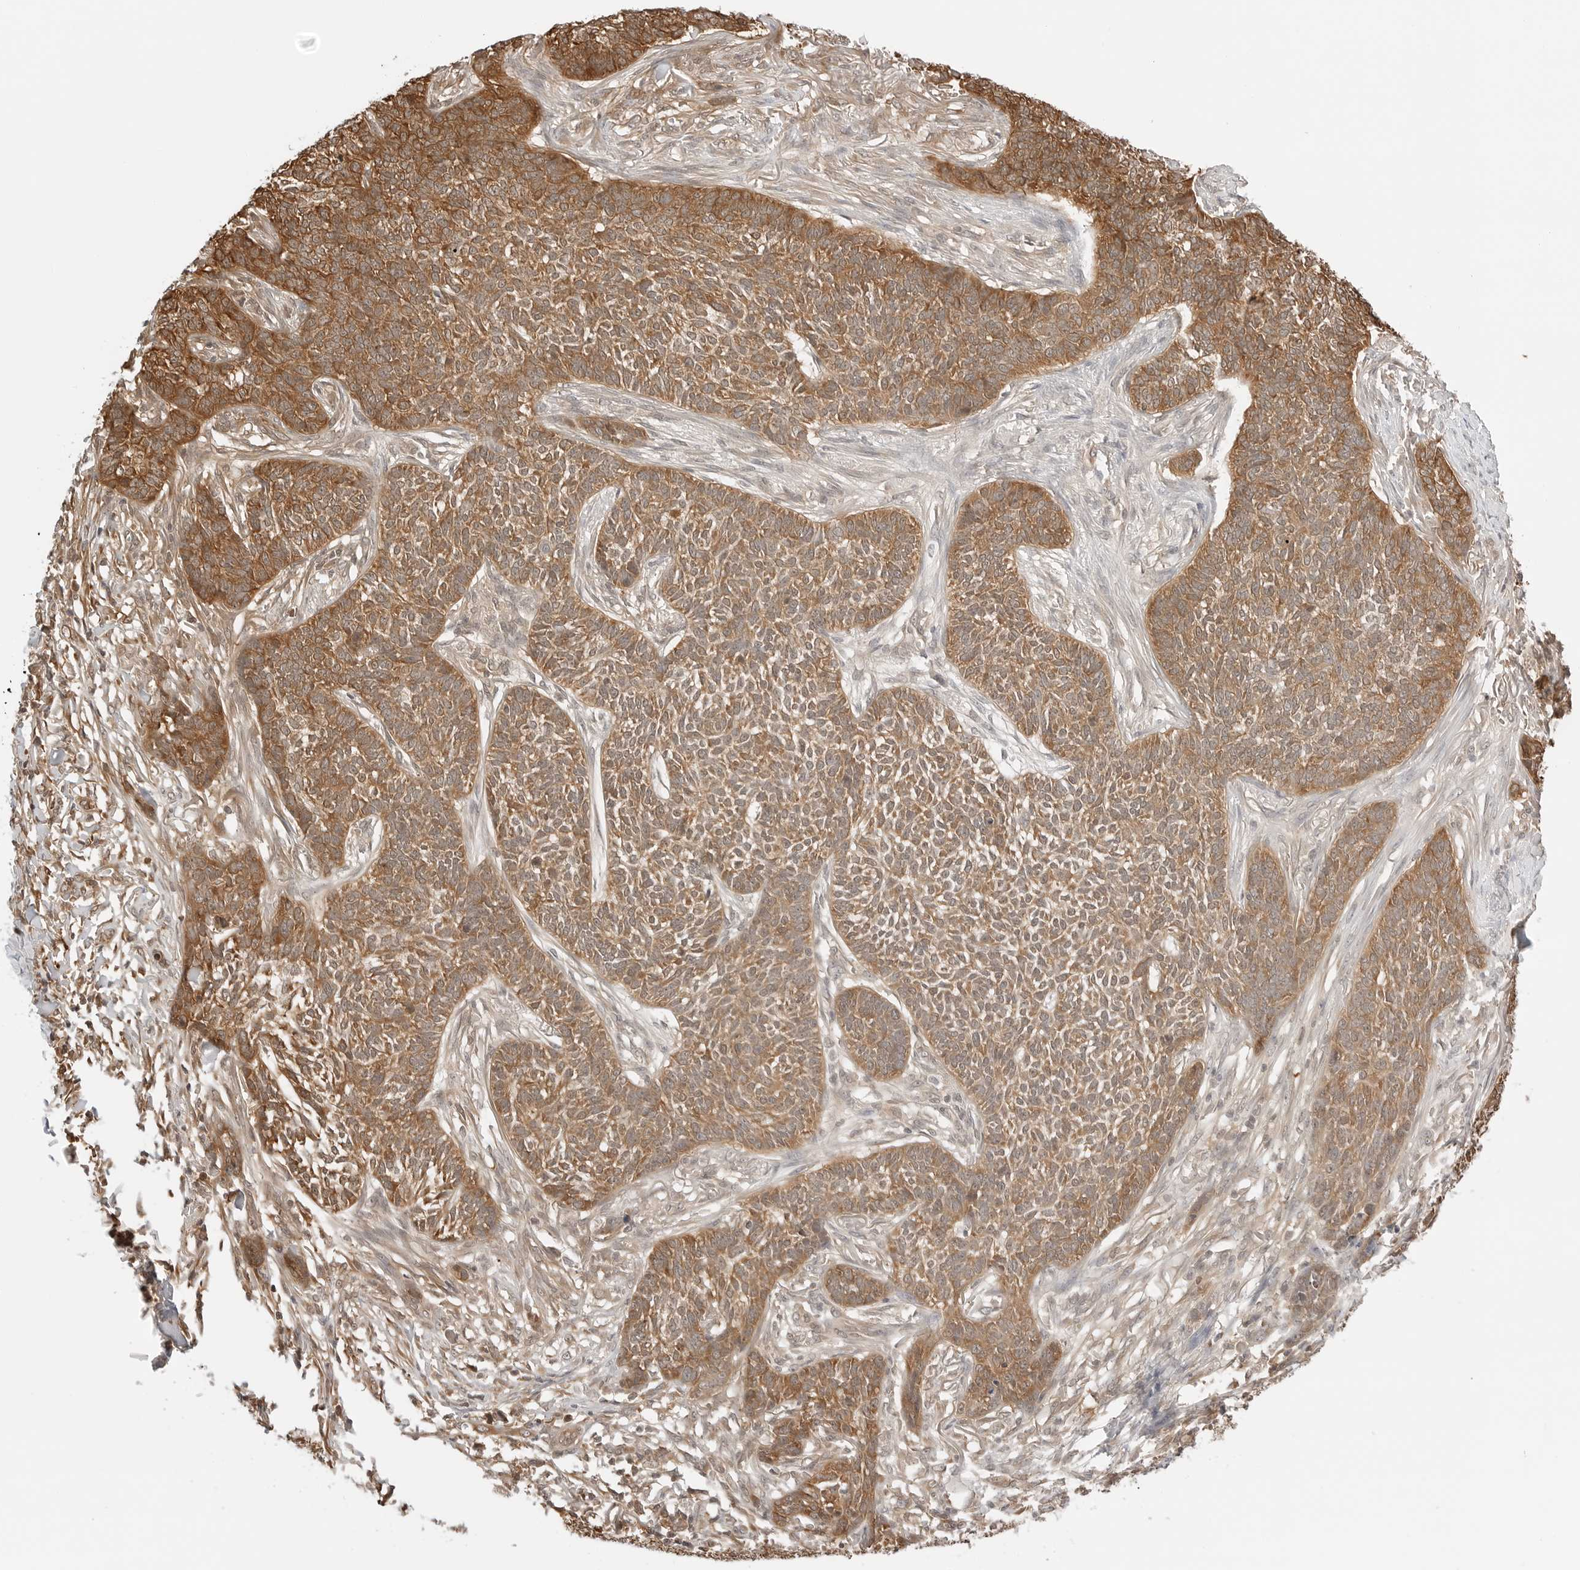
{"staining": {"intensity": "moderate", "quantity": ">75%", "location": "cytoplasmic/membranous"}, "tissue": "skin cancer", "cell_type": "Tumor cells", "image_type": "cancer", "snomed": [{"axis": "morphology", "description": "Basal cell carcinoma"}, {"axis": "topography", "description": "Skin"}], "caption": "IHC staining of basal cell carcinoma (skin), which shows medium levels of moderate cytoplasmic/membranous expression in about >75% of tumor cells indicating moderate cytoplasmic/membranous protein expression. The staining was performed using DAB (3,3'-diaminobenzidine) (brown) for protein detection and nuclei were counterstained in hematoxylin (blue).", "gene": "NUDC", "patient": {"sex": "male", "age": 85}}